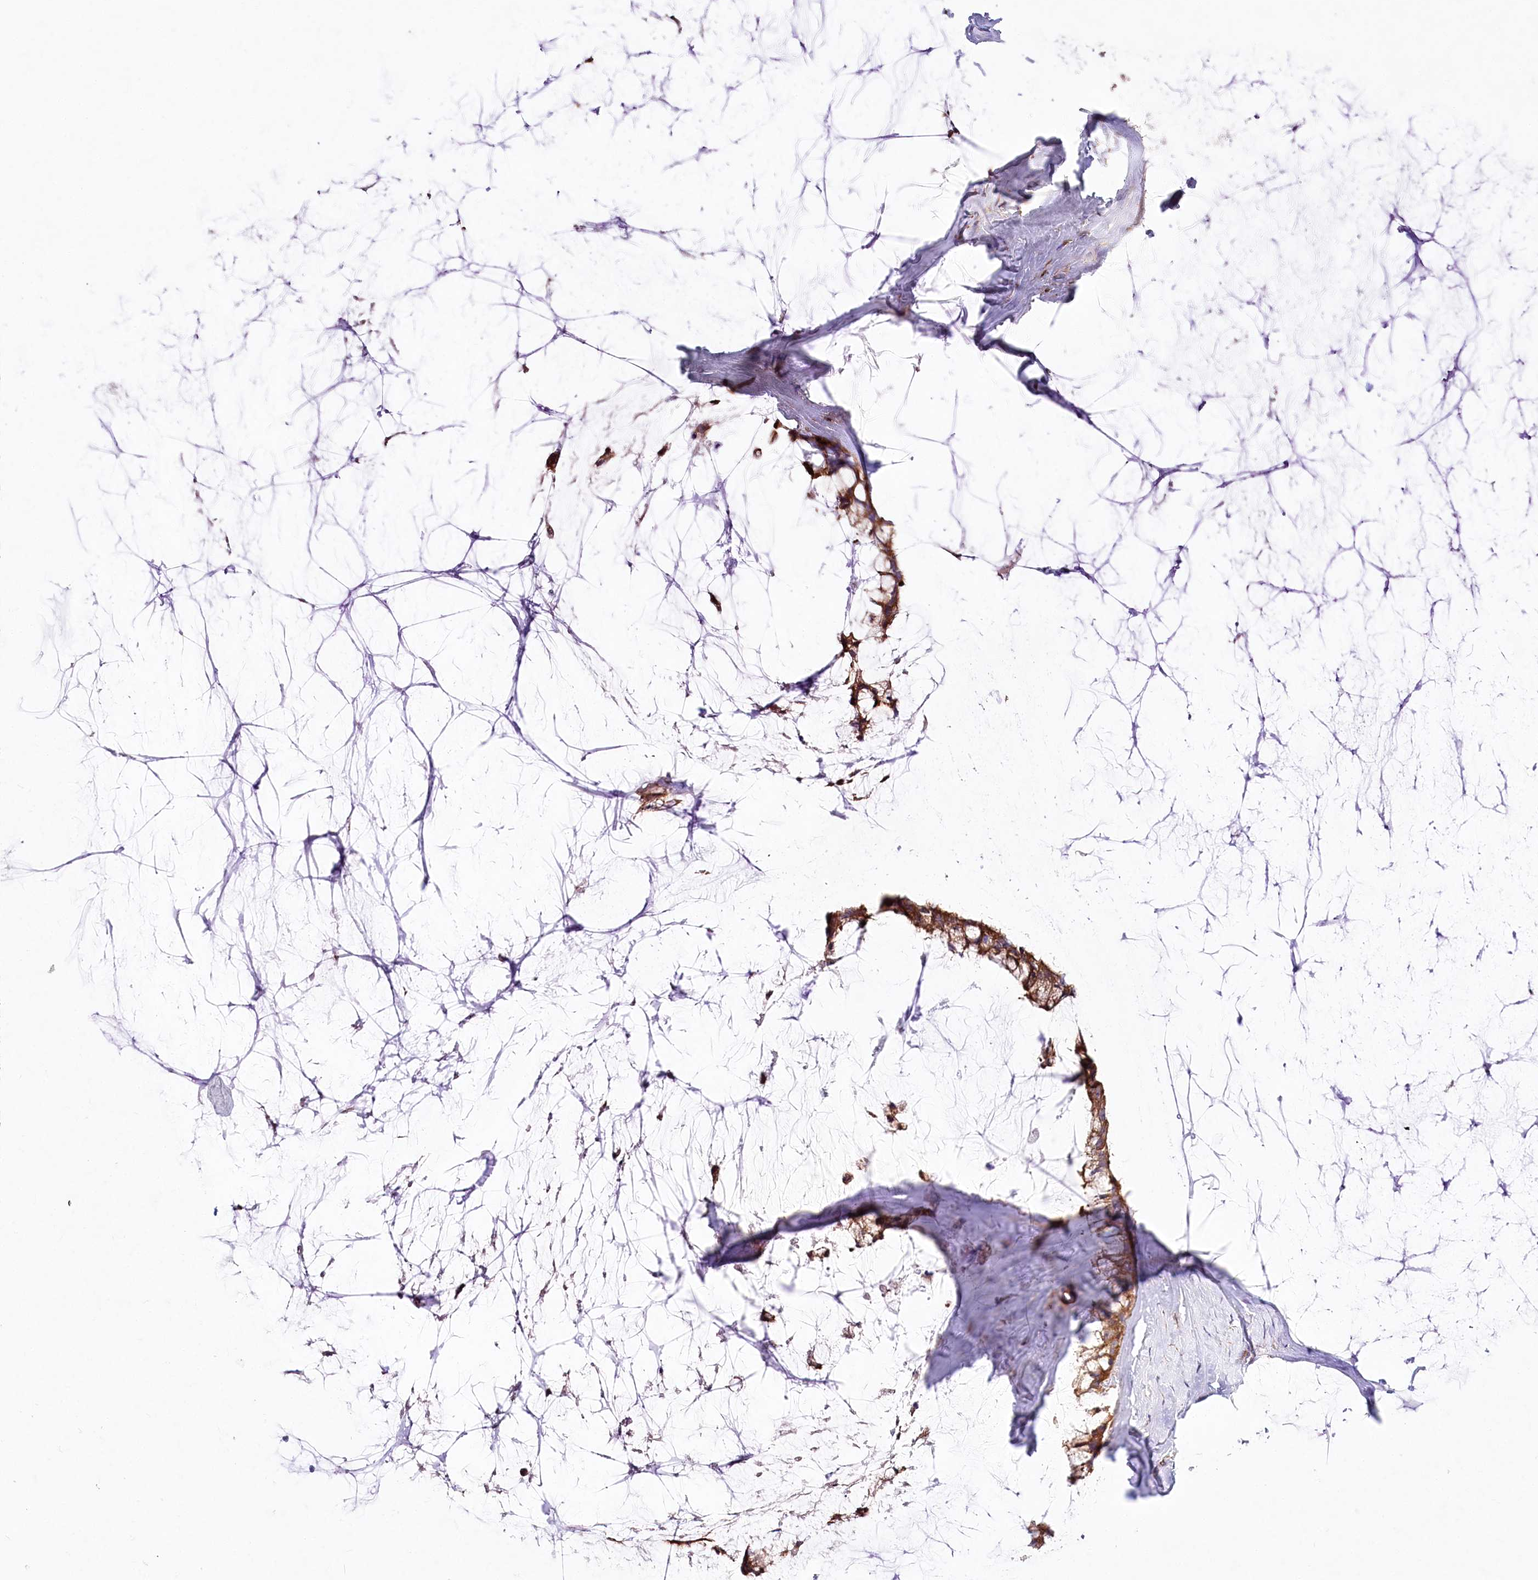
{"staining": {"intensity": "moderate", "quantity": ">75%", "location": "cytoplasmic/membranous"}, "tissue": "ovarian cancer", "cell_type": "Tumor cells", "image_type": "cancer", "snomed": [{"axis": "morphology", "description": "Cystadenocarcinoma, mucinous, NOS"}, {"axis": "topography", "description": "Ovary"}], "caption": "Human ovarian mucinous cystadenocarcinoma stained for a protein (brown) shows moderate cytoplasmic/membranous positive expression in approximately >75% of tumor cells.", "gene": "ABRAXAS2", "patient": {"sex": "female", "age": 39}}